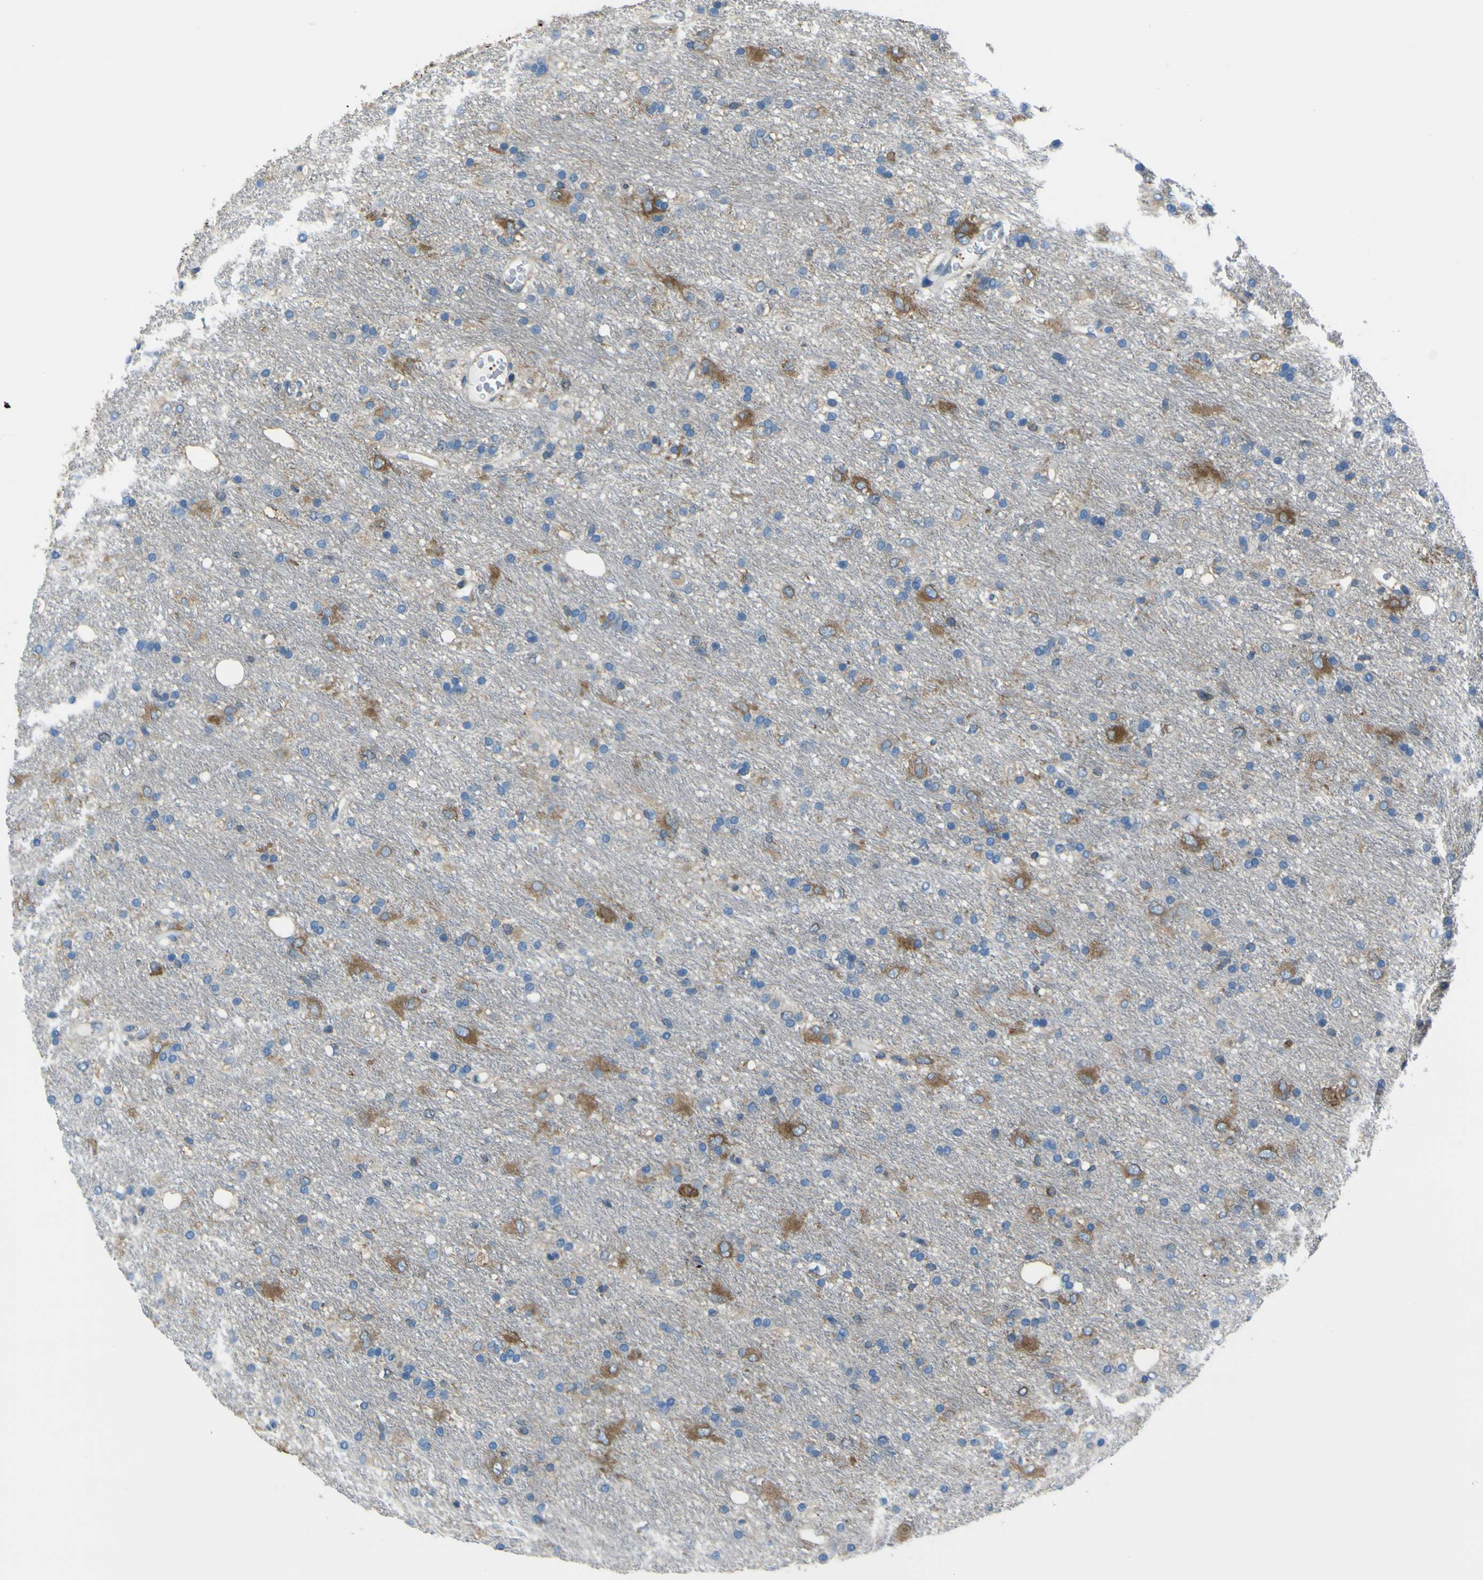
{"staining": {"intensity": "negative", "quantity": "none", "location": "none"}, "tissue": "glioma", "cell_type": "Tumor cells", "image_type": "cancer", "snomed": [{"axis": "morphology", "description": "Glioma, malignant, Low grade"}, {"axis": "topography", "description": "Brain"}], "caption": "DAB immunohistochemical staining of glioma displays no significant positivity in tumor cells.", "gene": "STIM1", "patient": {"sex": "male", "age": 77}}